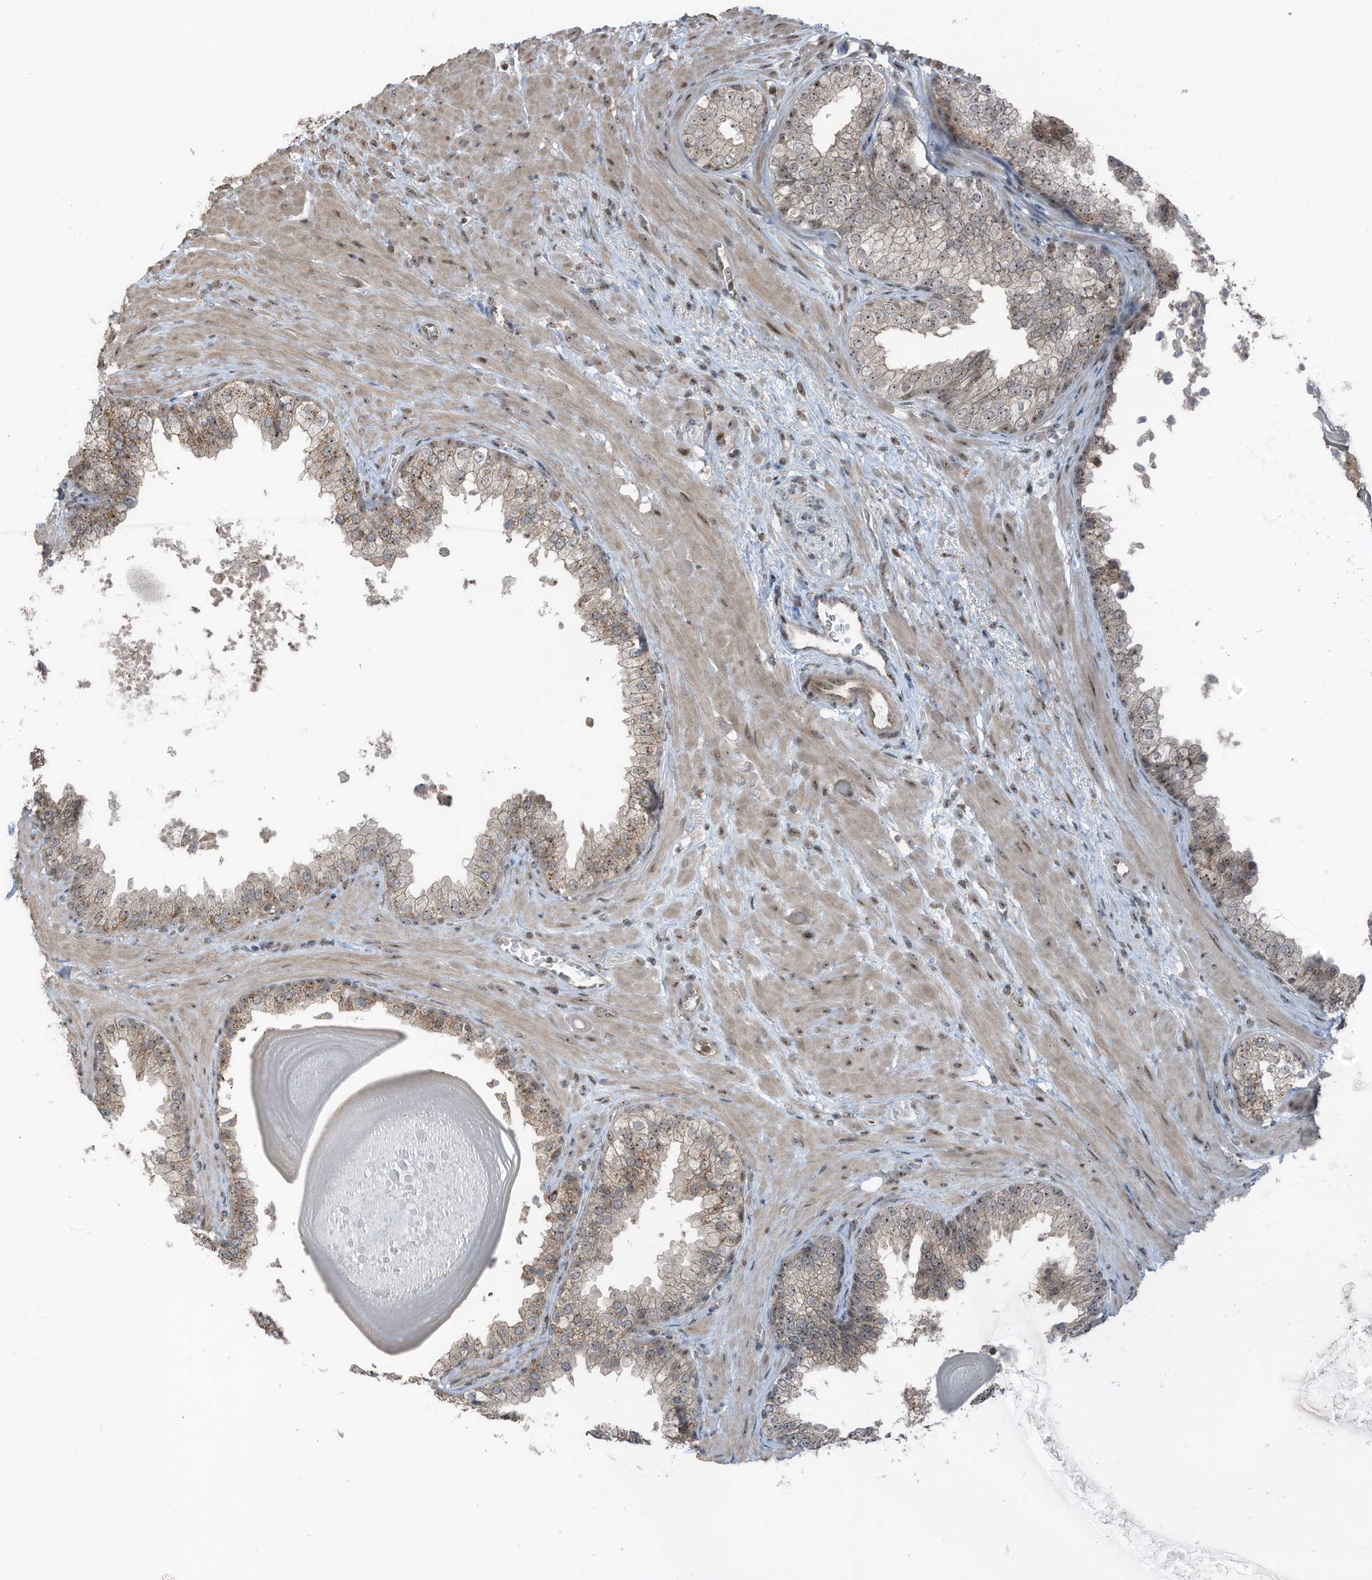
{"staining": {"intensity": "moderate", "quantity": ">75%", "location": "cytoplasmic/membranous,nuclear"}, "tissue": "prostate", "cell_type": "Glandular cells", "image_type": "normal", "snomed": [{"axis": "morphology", "description": "Normal tissue, NOS"}, {"axis": "topography", "description": "Prostate"}], "caption": "Protein expression analysis of benign human prostate reveals moderate cytoplasmic/membranous,nuclear staining in about >75% of glandular cells.", "gene": "UTP3", "patient": {"sex": "male", "age": 48}}